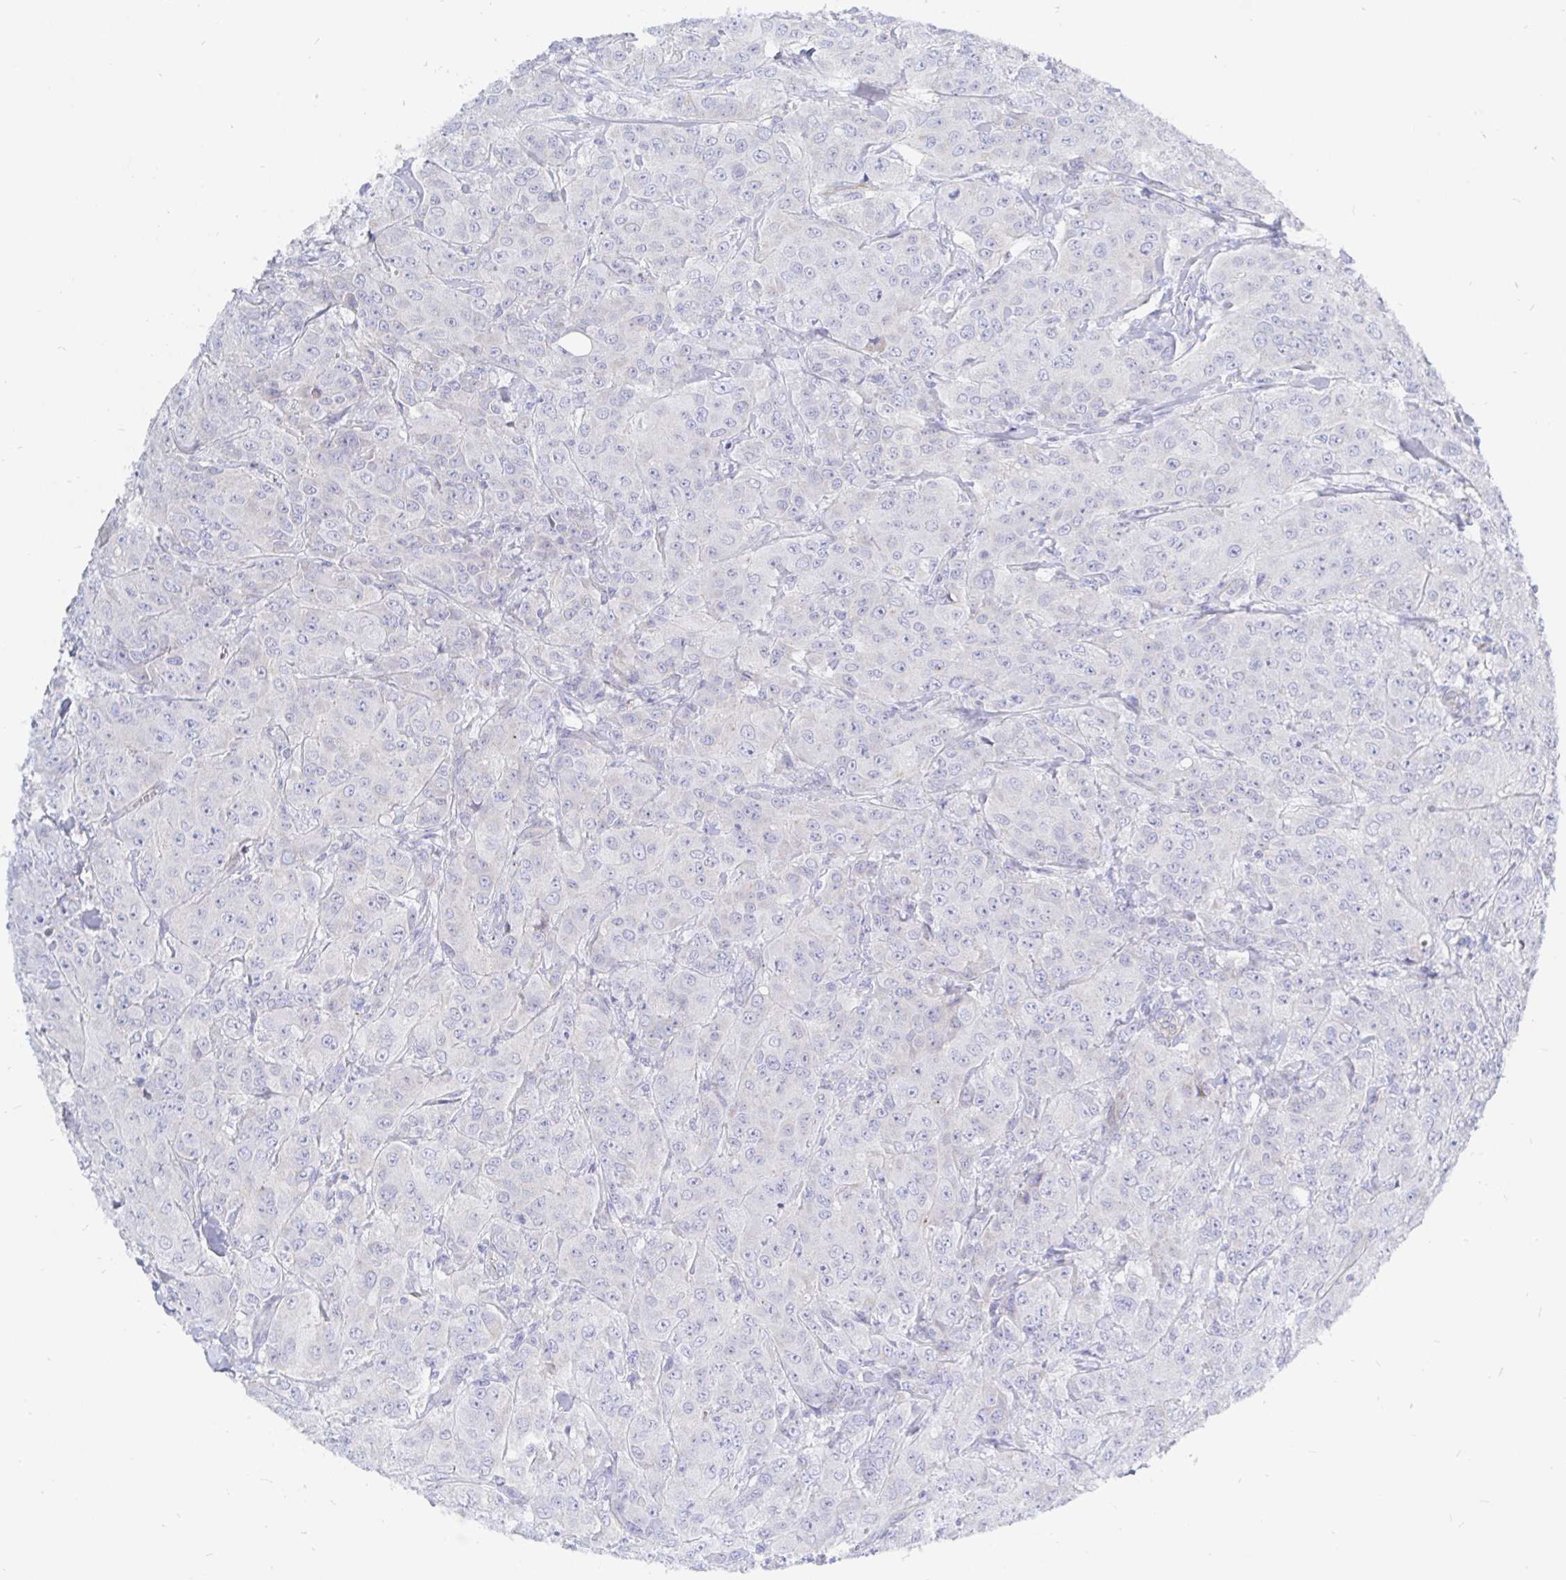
{"staining": {"intensity": "negative", "quantity": "none", "location": "none"}, "tissue": "breast cancer", "cell_type": "Tumor cells", "image_type": "cancer", "snomed": [{"axis": "morphology", "description": "Normal tissue, NOS"}, {"axis": "morphology", "description": "Duct carcinoma"}, {"axis": "topography", "description": "Breast"}], "caption": "Protein analysis of breast infiltrating ductal carcinoma displays no significant positivity in tumor cells.", "gene": "COX16", "patient": {"sex": "female", "age": 43}}